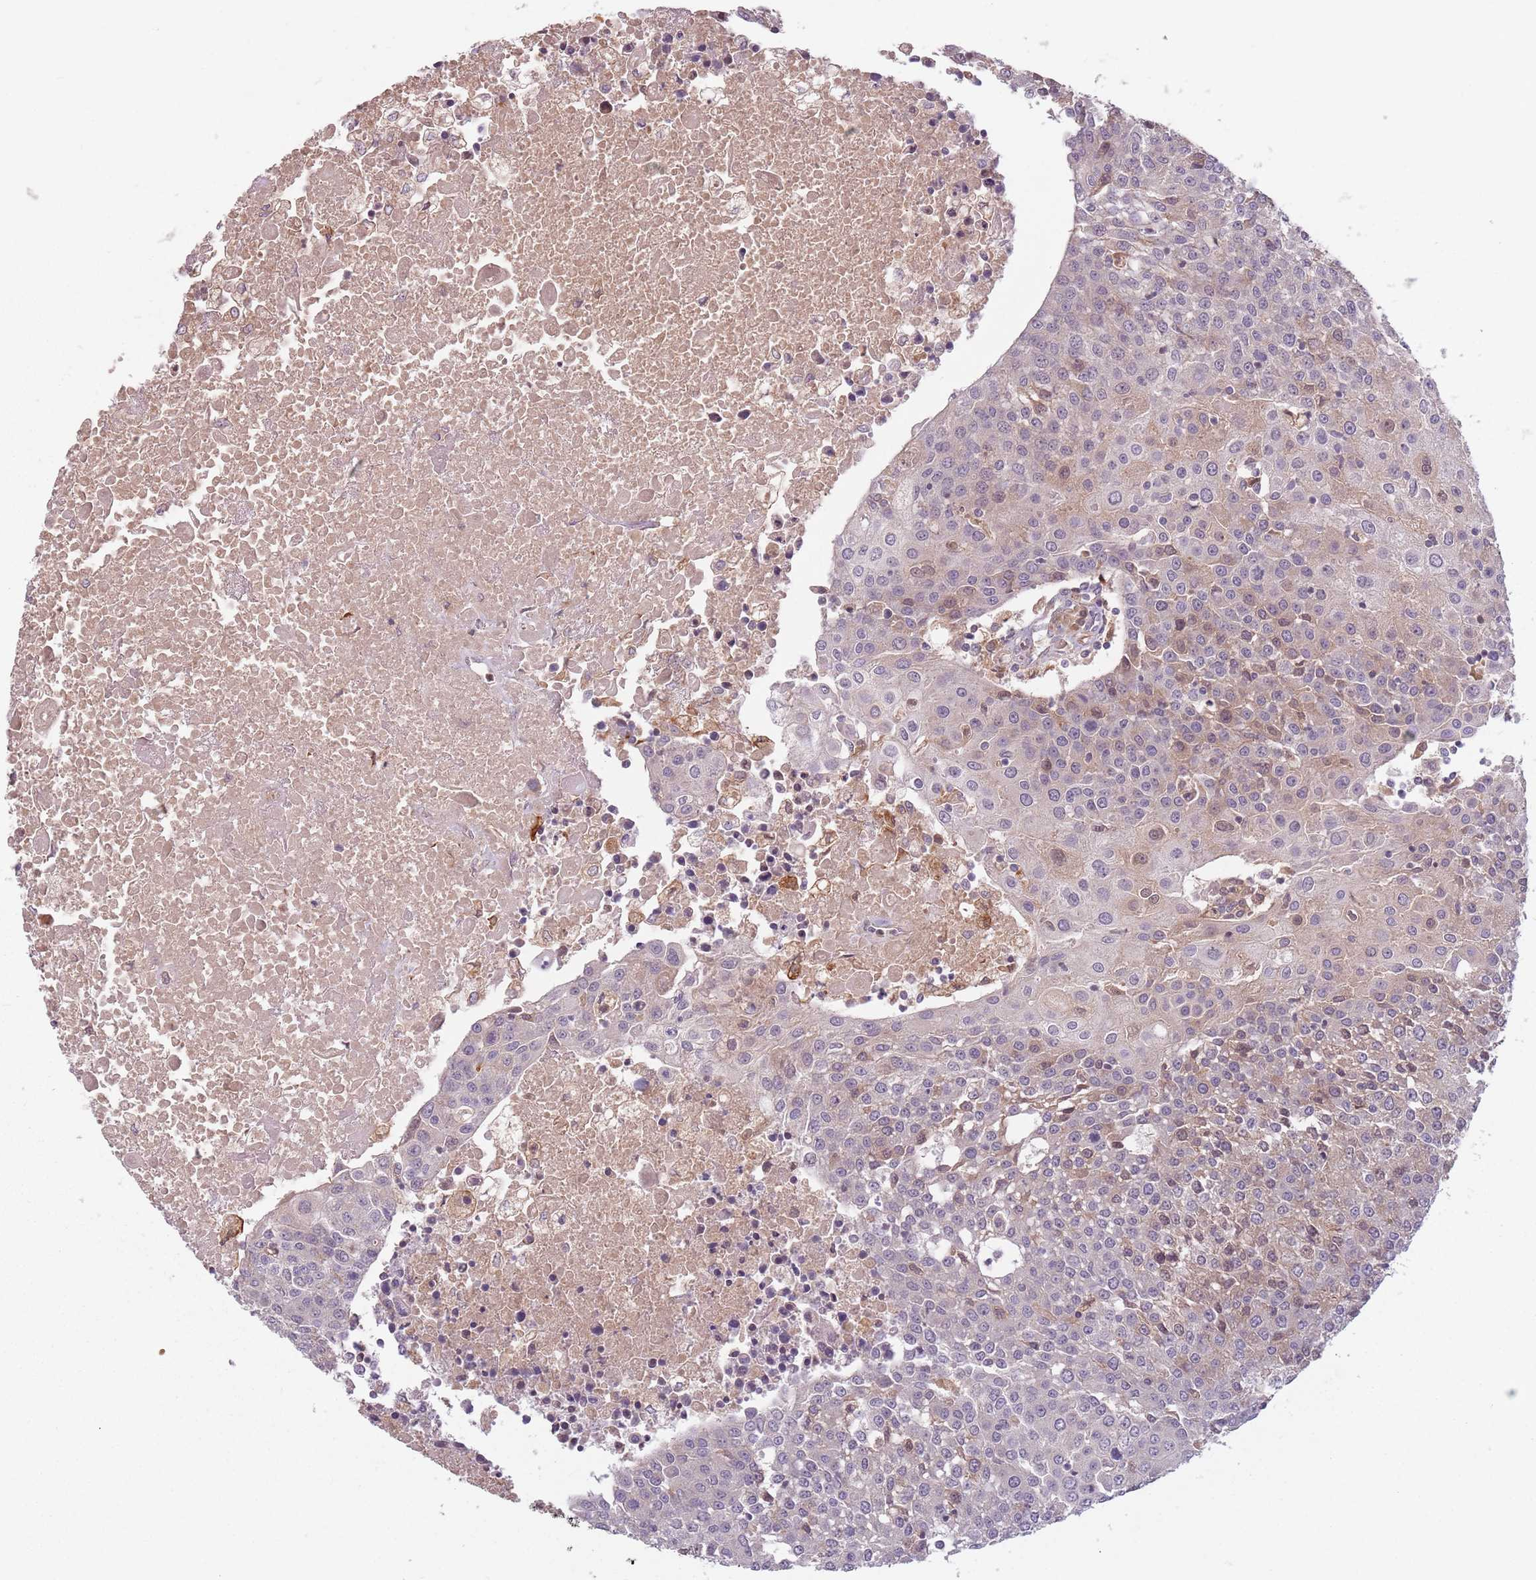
{"staining": {"intensity": "weak", "quantity": "<25%", "location": "cytoplasmic/membranous"}, "tissue": "urothelial cancer", "cell_type": "Tumor cells", "image_type": "cancer", "snomed": [{"axis": "morphology", "description": "Urothelial carcinoma, High grade"}, {"axis": "topography", "description": "Urinary bladder"}], "caption": "A photomicrograph of urothelial cancer stained for a protein displays no brown staining in tumor cells. (DAB immunohistochemistry visualized using brightfield microscopy, high magnification).", "gene": "GPR180", "patient": {"sex": "female", "age": 85}}